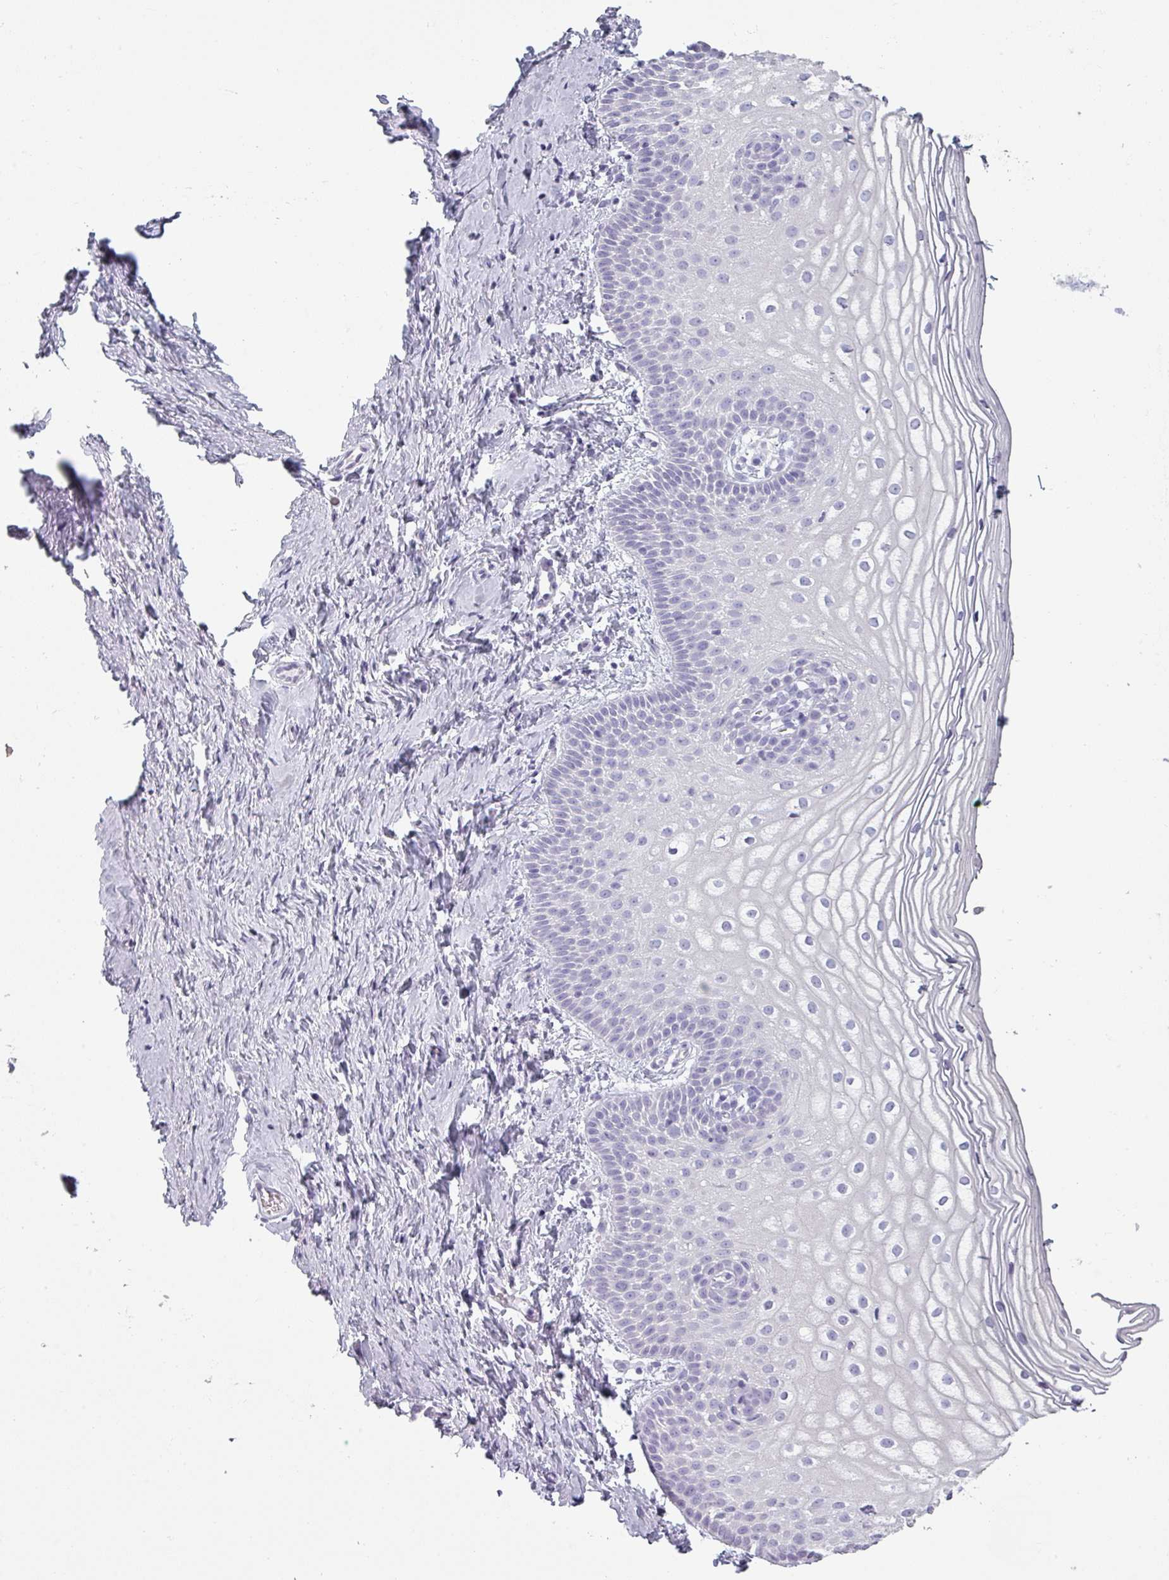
{"staining": {"intensity": "negative", "quantity": "none", "location": "none"}, "tissue": "vagina", "cell_type": "Squamous epithelial cells", "image_type": "normal", "snomed": [{"axis": "morphology", "description": "Normal tissue, NOS"}, {"axis": "topography", "description": "Vagina"}], "caption": "Immunohistochemistry micrograph of benign human vagina stained for a protein (brown), which displays no staining in squamous epithelial cells.", "gene": "SFTPA1", "patient": {"sex": "female", "age": 56}}